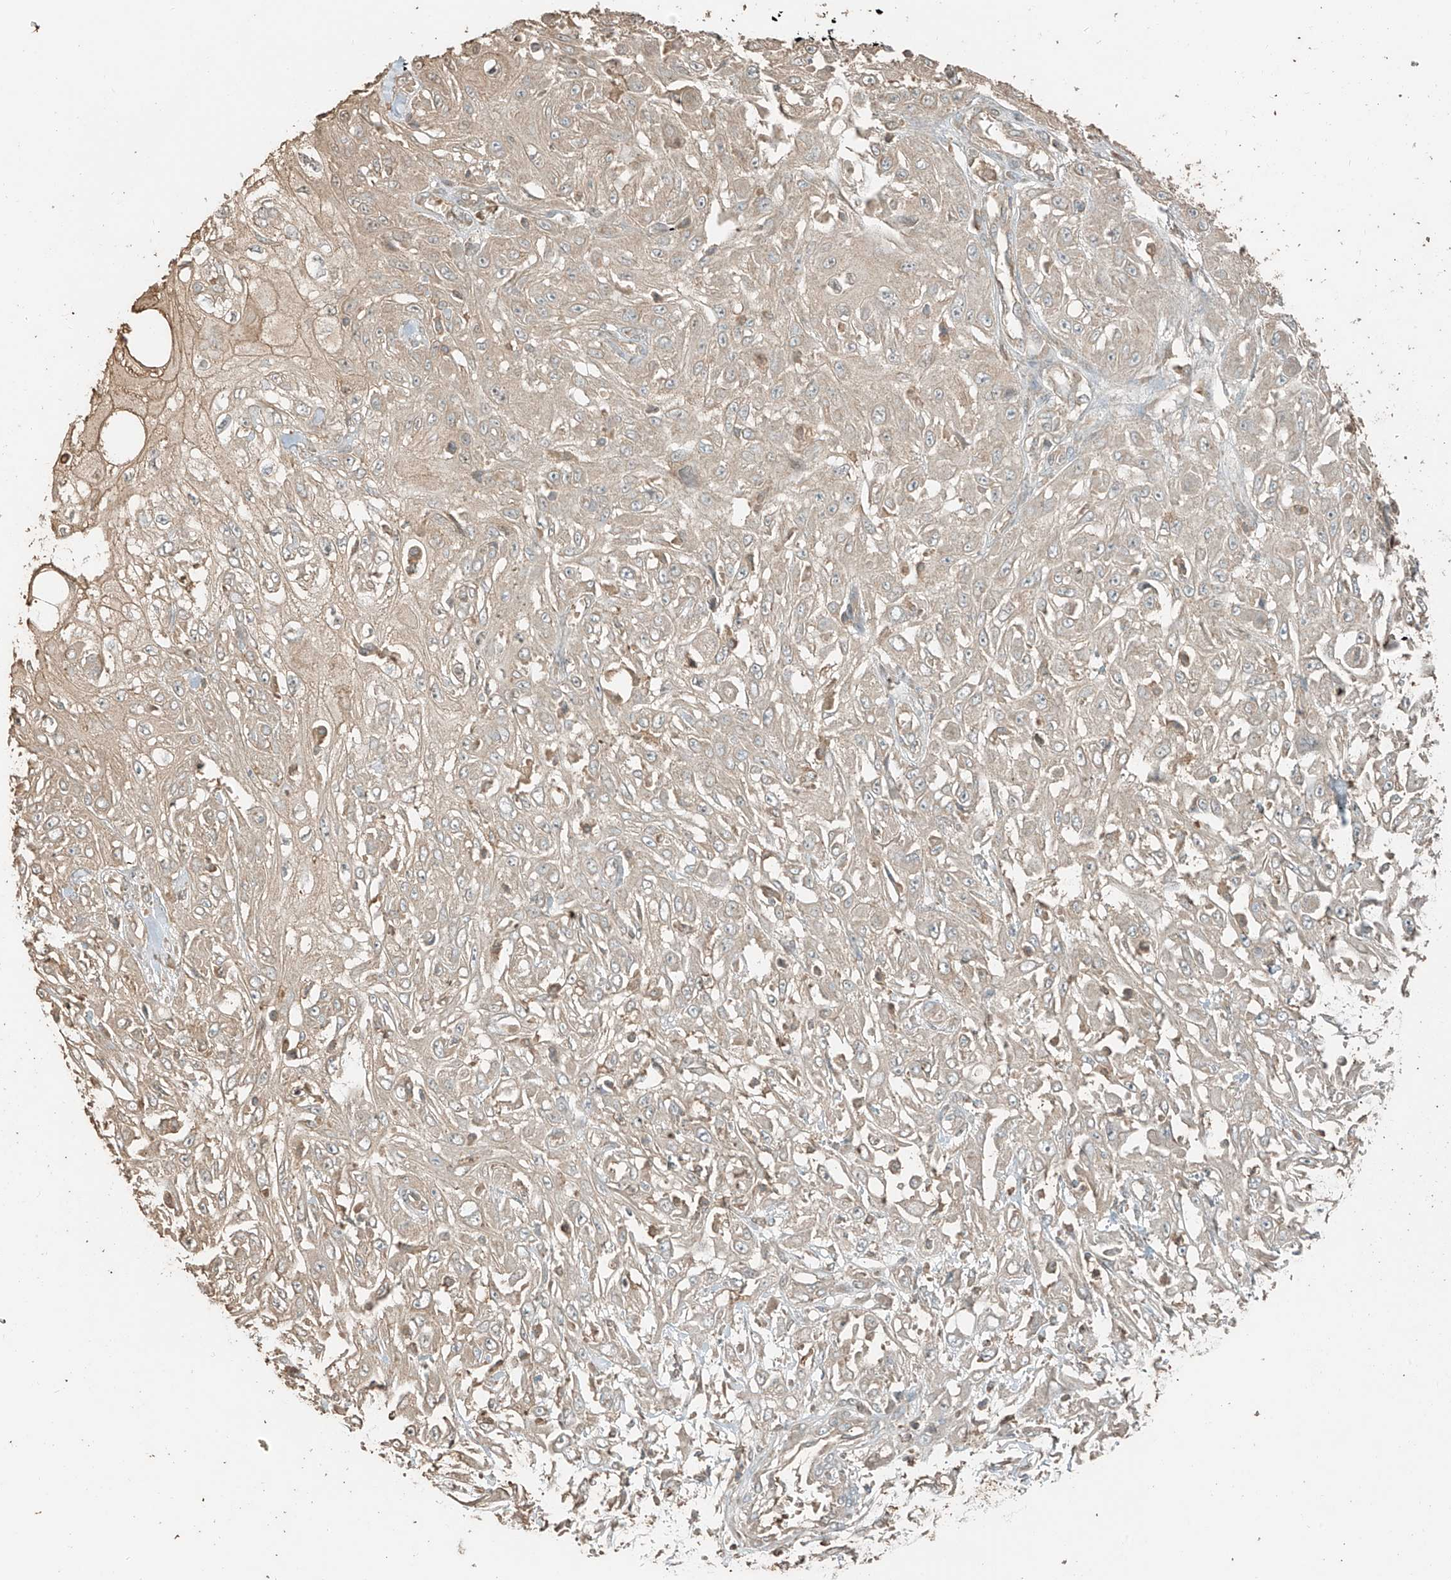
{"staining": {"intensity": "weak", "quantity": "<25%", "location": "cytoplasmic/membranous"}, "tissue": "skin cancer", "cell_type": "Tumor cells", "image_type": "cancer", "snomed": [{"axis": "morphology", "description": "Squamous cell carcinoma, NOS"}, {"axis": "morphology", "description": "Squamous cell carcinoma, metastatic, NOS"}, {"axis": "topography", "description": "Skin"}, {"axis": "topography", "description": "Lymph node"}], "caption": "Tumor cells show no significant staining in squamous cell carcinoma (skin).", "gene": "RFTN2", "patient": {"sex": "male", "age": 75}}